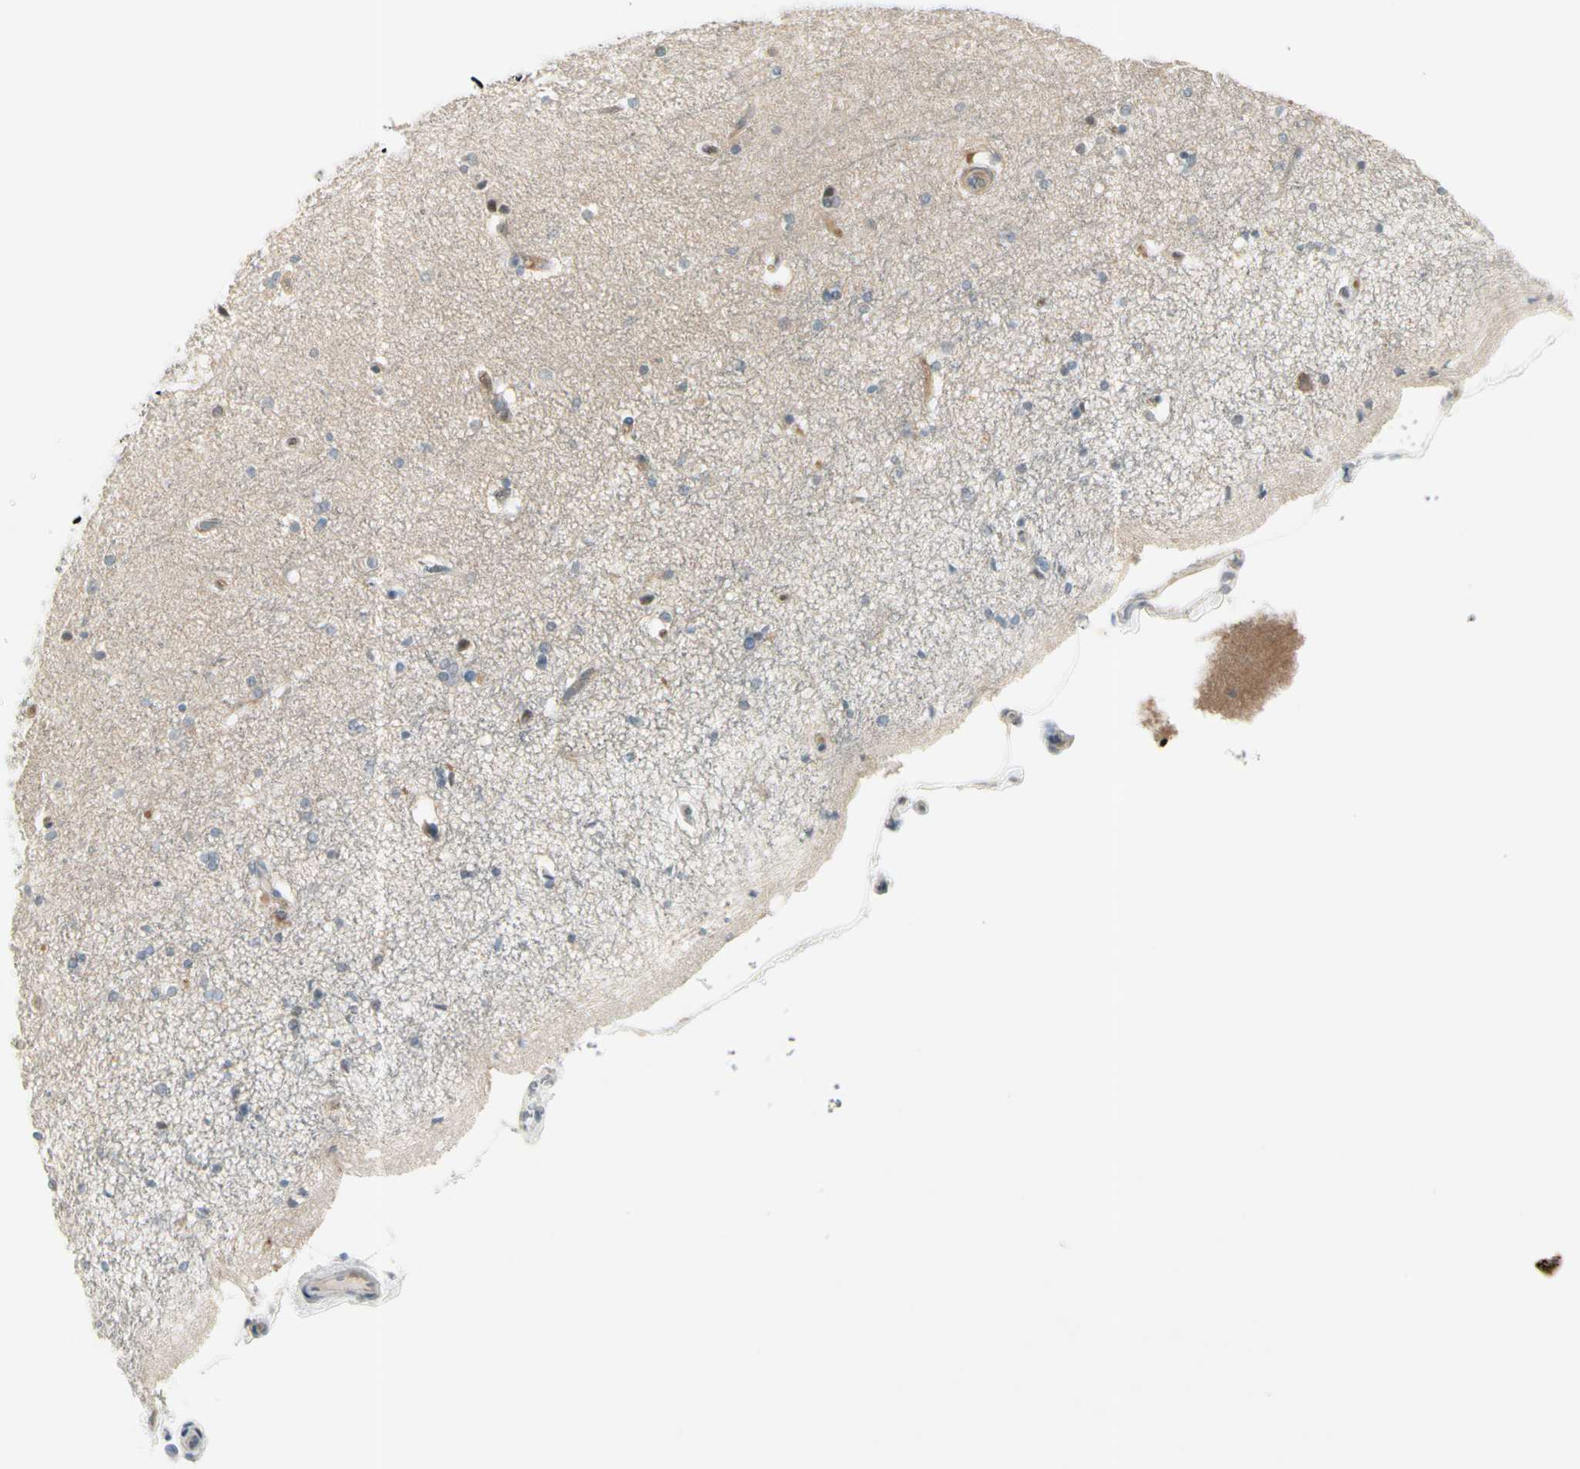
{"staining": {"intensity": "negative", "quantity": "none", "location": "none"}, "tissue": "hippocampus", "cell_type": "Glial cells", "image_type": "normal", "snomed": [{"axis": "morphology", "description": "Normal tissue, NOS"}, {"axis": "topography", "description": "Hippocampus"}], "caption": "A high-resolution micrograph shows immunohistochemistry (IHC) staining of benign hippocampus, which demonstrates no significant staining in glial cells.", "gene": "CYP2E1", "patient": {"sex": "female", "age": 54}}